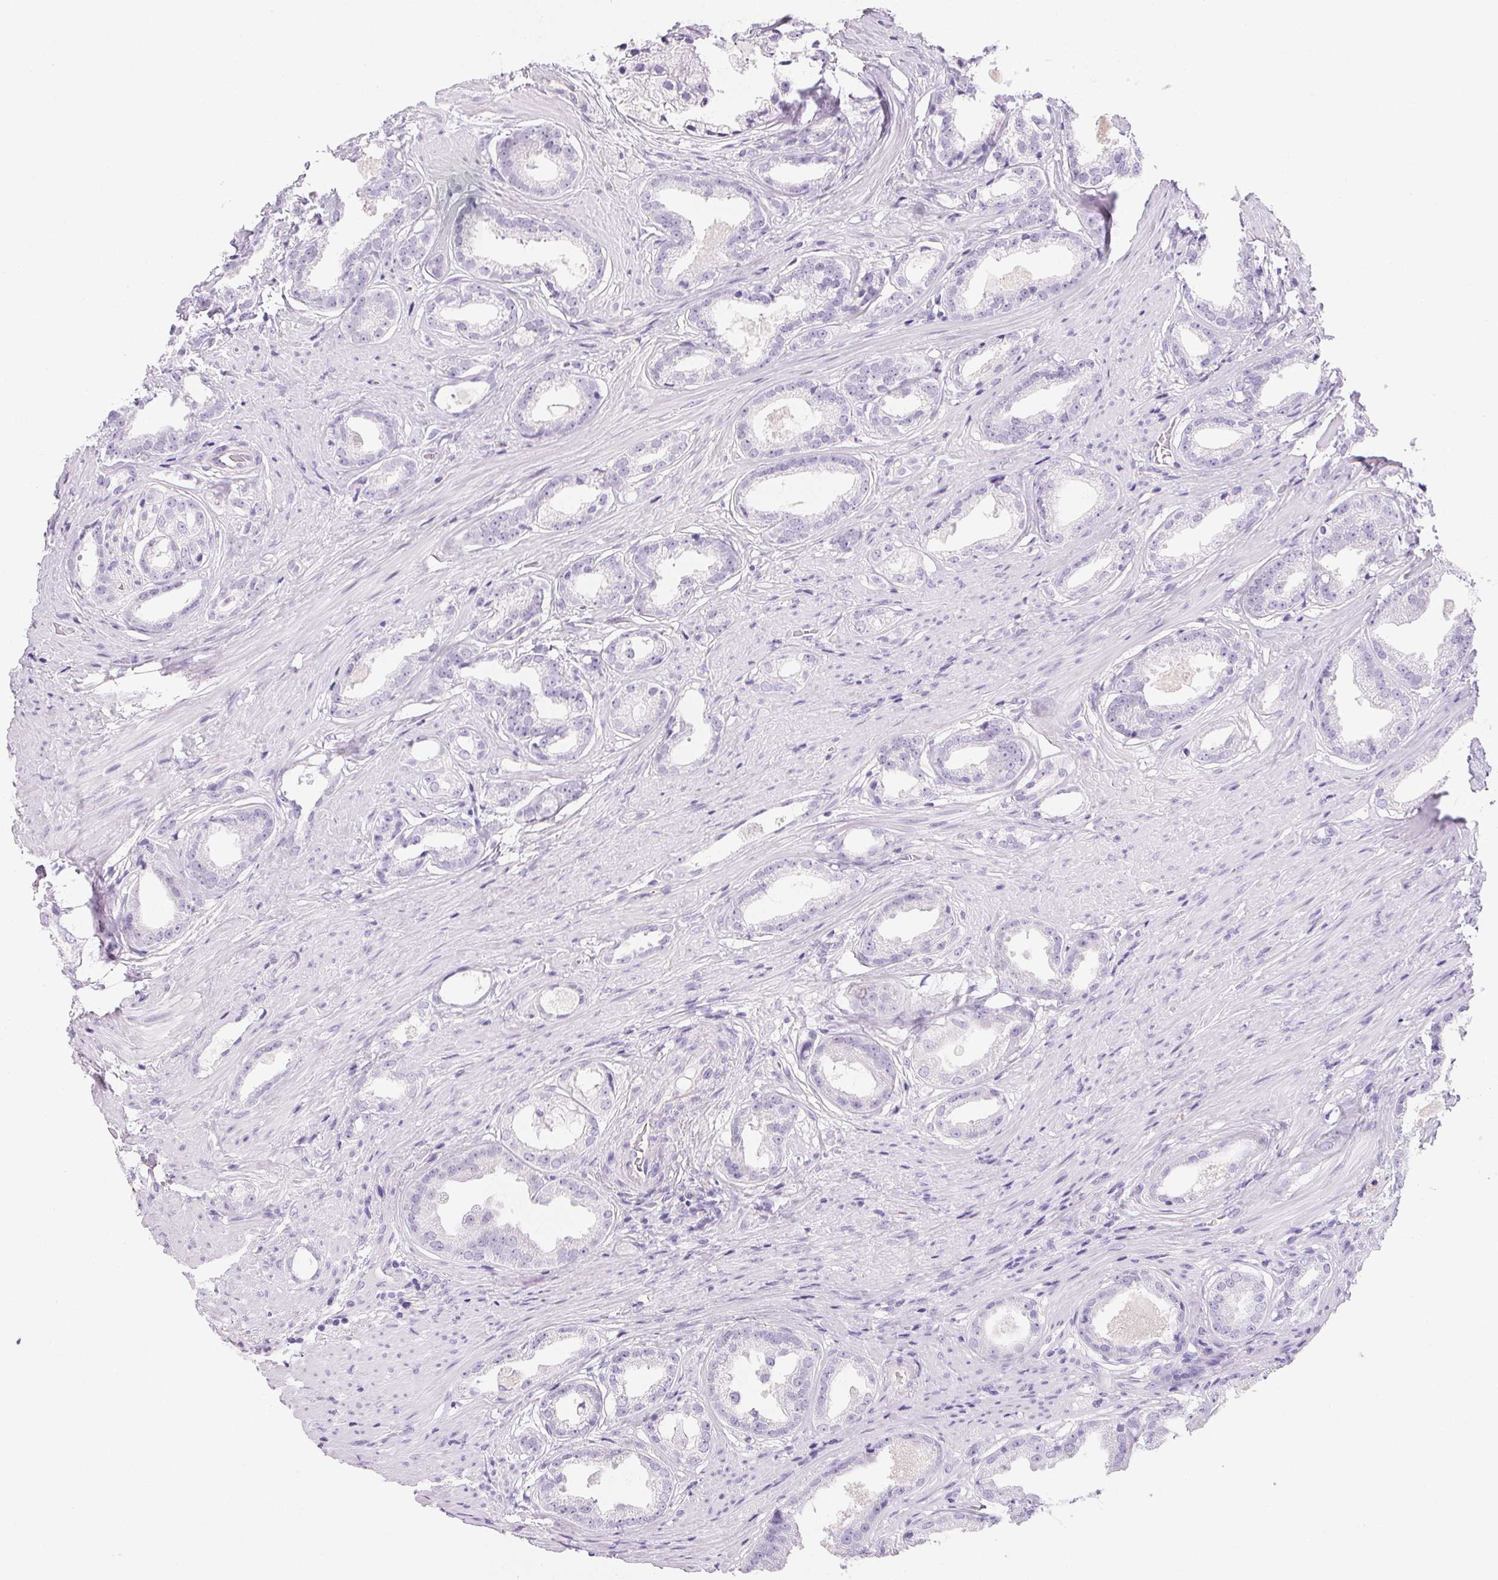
{"staining": {"intensity": "negative", "quantity": "none", "location": "none"}, "tissue": "prostate cancer", "cell_type": "Tumor cells", "image_type": "cancer", "snomed": [{"axis": "morphology", "description": "Adenocarcinoma, Low grade"}, {"axis": "topography", "description": "Prostate"}], "caption": "A micrograph of human prostate cancer (low-grade adenocarcinoma) is negative for staining in tumor cells.", "gene": "PRSS3", "patient": {"sex": "male", "age": 65}}